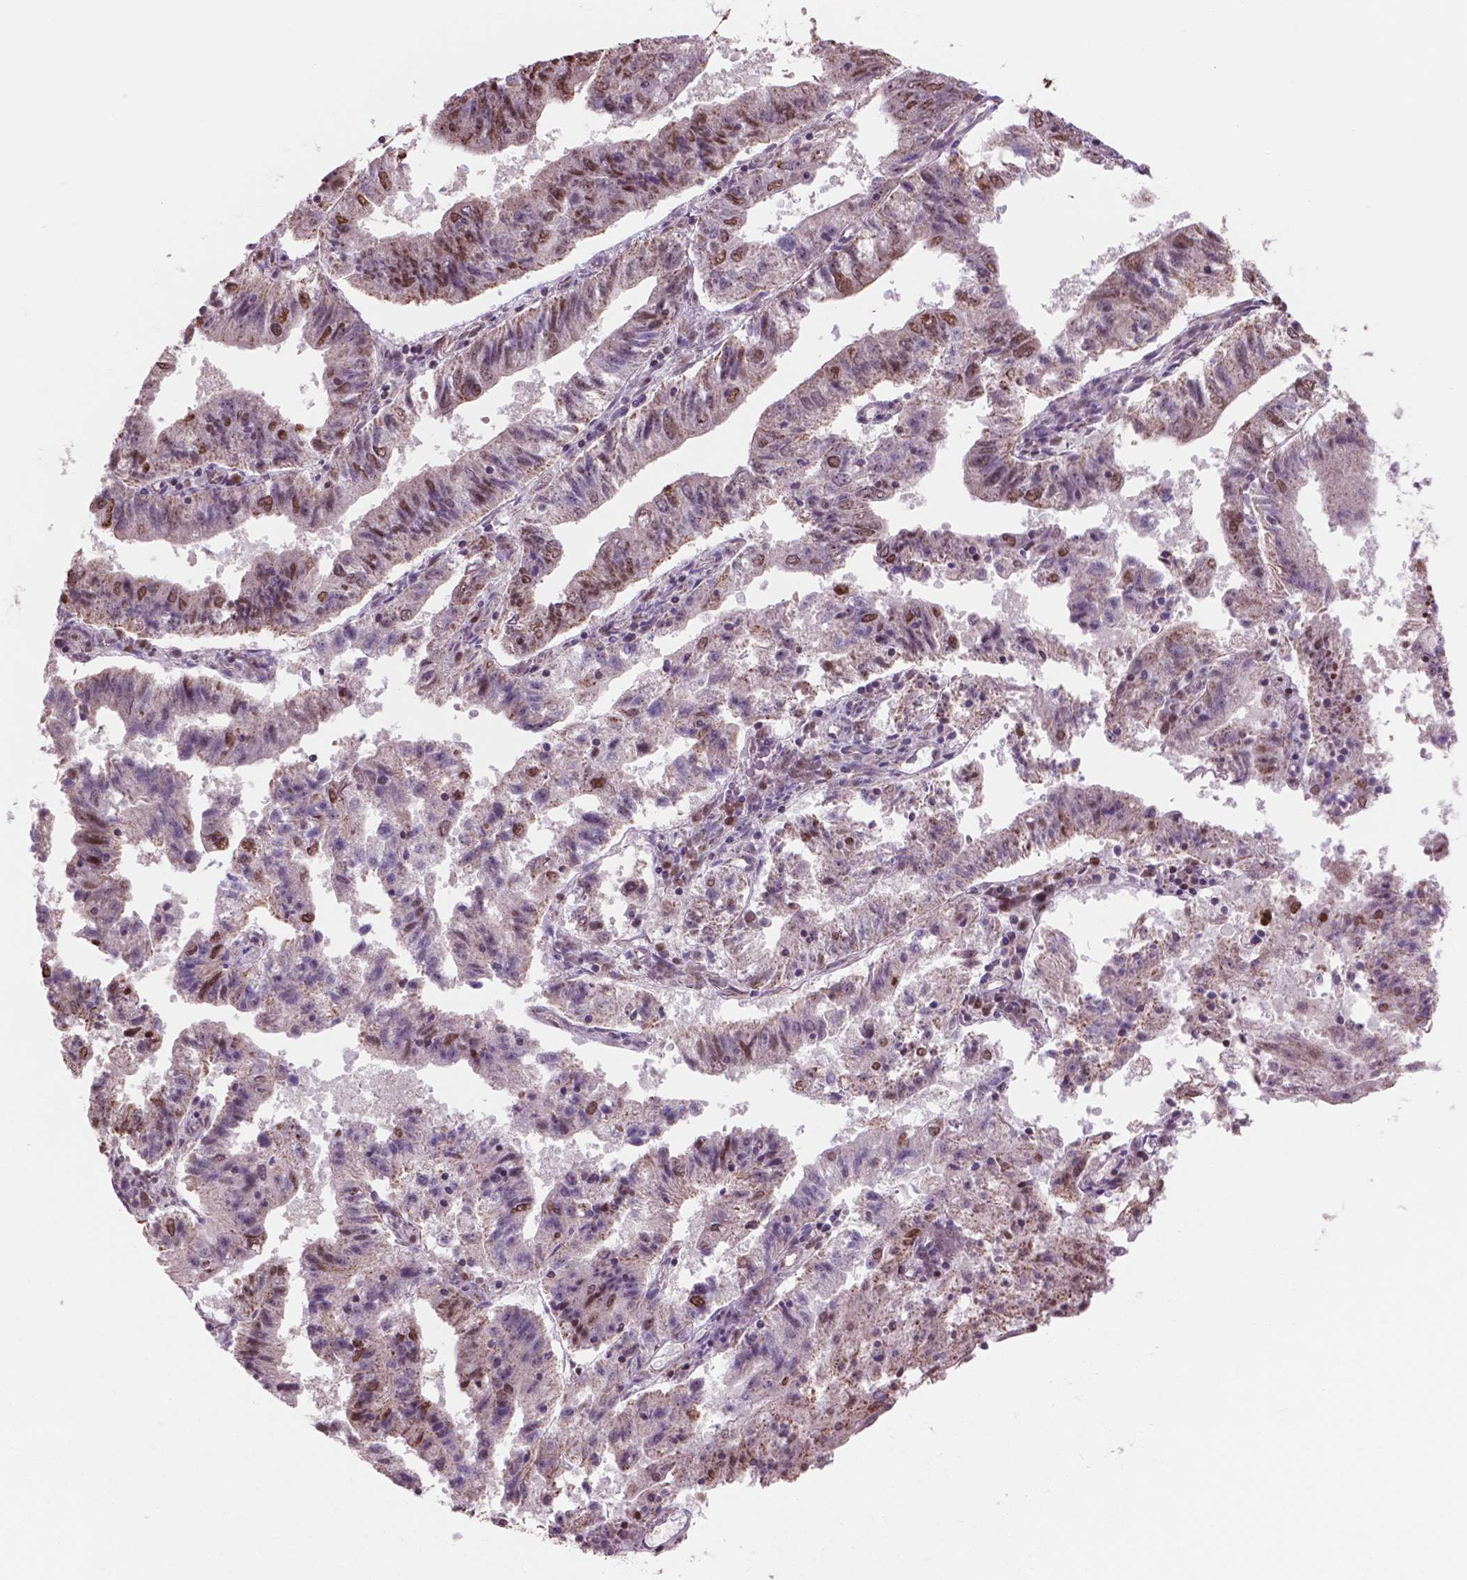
{"staining": {"intensity": "moderate", "quantity": "25%-75%", "location": "nuclear"}, "tissue": "endometrial cancer", "cell_type": "Tumor cells", "image_type": "cancer", "snomed": [{"axis": "morphology", "description": "Adenocarcinoma, NOS"}, {"axis": "topography", "description": "Endometrium"}], "caption": "Immunohistochemical staining of human endometrial cancer (adenocarcinoma) displays medium levels of moderate nuclear protein expression in about 25%-75% of tumor cells.", "gene": "NDUFA10", "patient": {"sex": "female", "age": 82}}